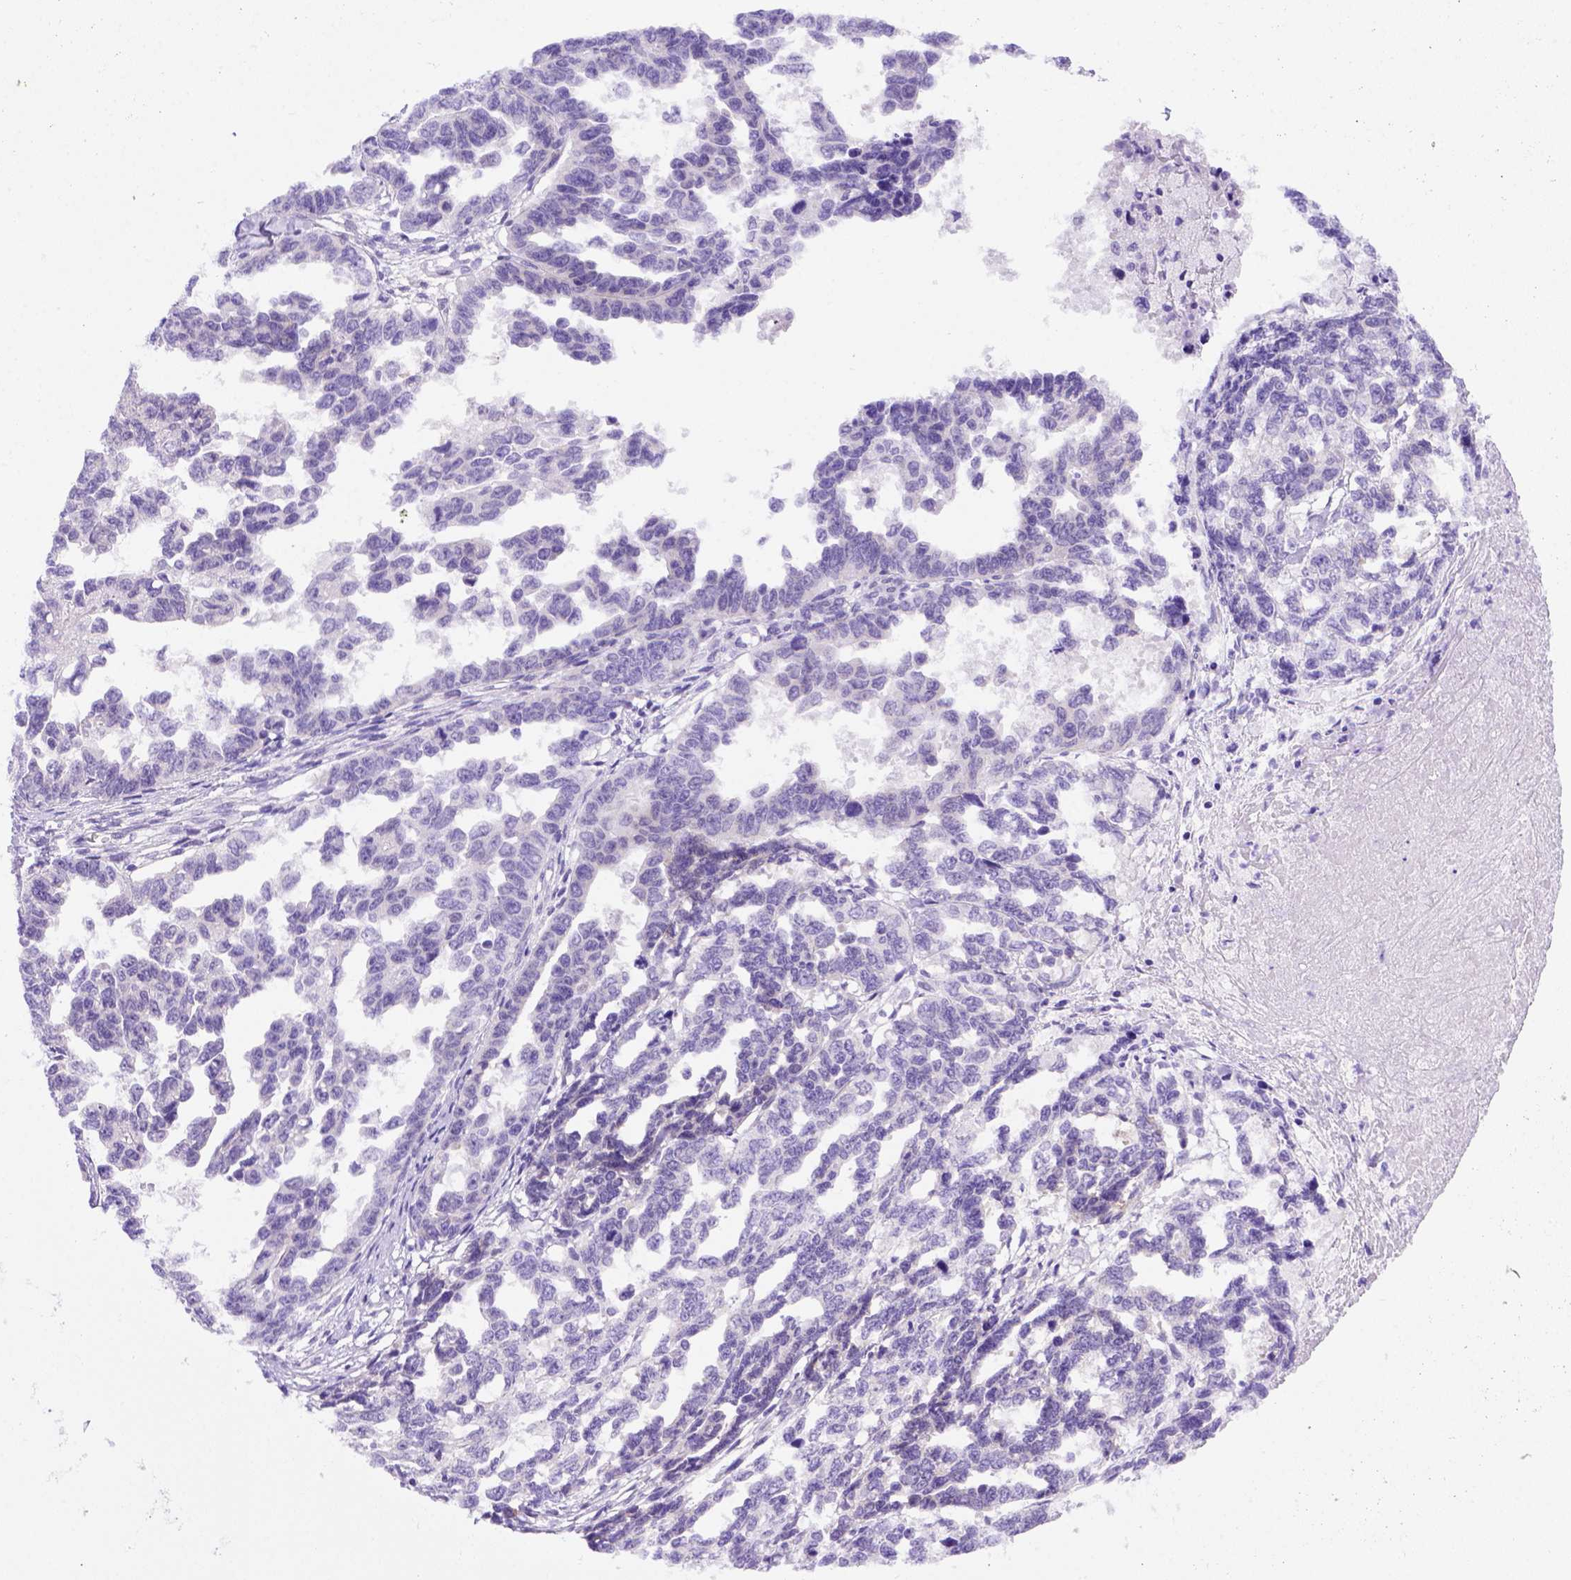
{"staining": {"intensity": "negative", "quantity": "none", "location": "none"}, "tissue": "ovarian cancer", "cell_type": "Tumor cells", "image_type": "cancer", "snomed": [{"axis": "morphology", "description": "Cystadenocarcinoma, serous, NOS"}, {"axis": "topography", "description": "Ovary"}], "caption": "Tumor cells are negative for protein expression in human ovarian serous cystadenocarcinoma. (Immunohistochemistry, brightfield microscopy, high magnification).", "gene": "FOXI1", "patient": {"sex": "female", "age": 69}}